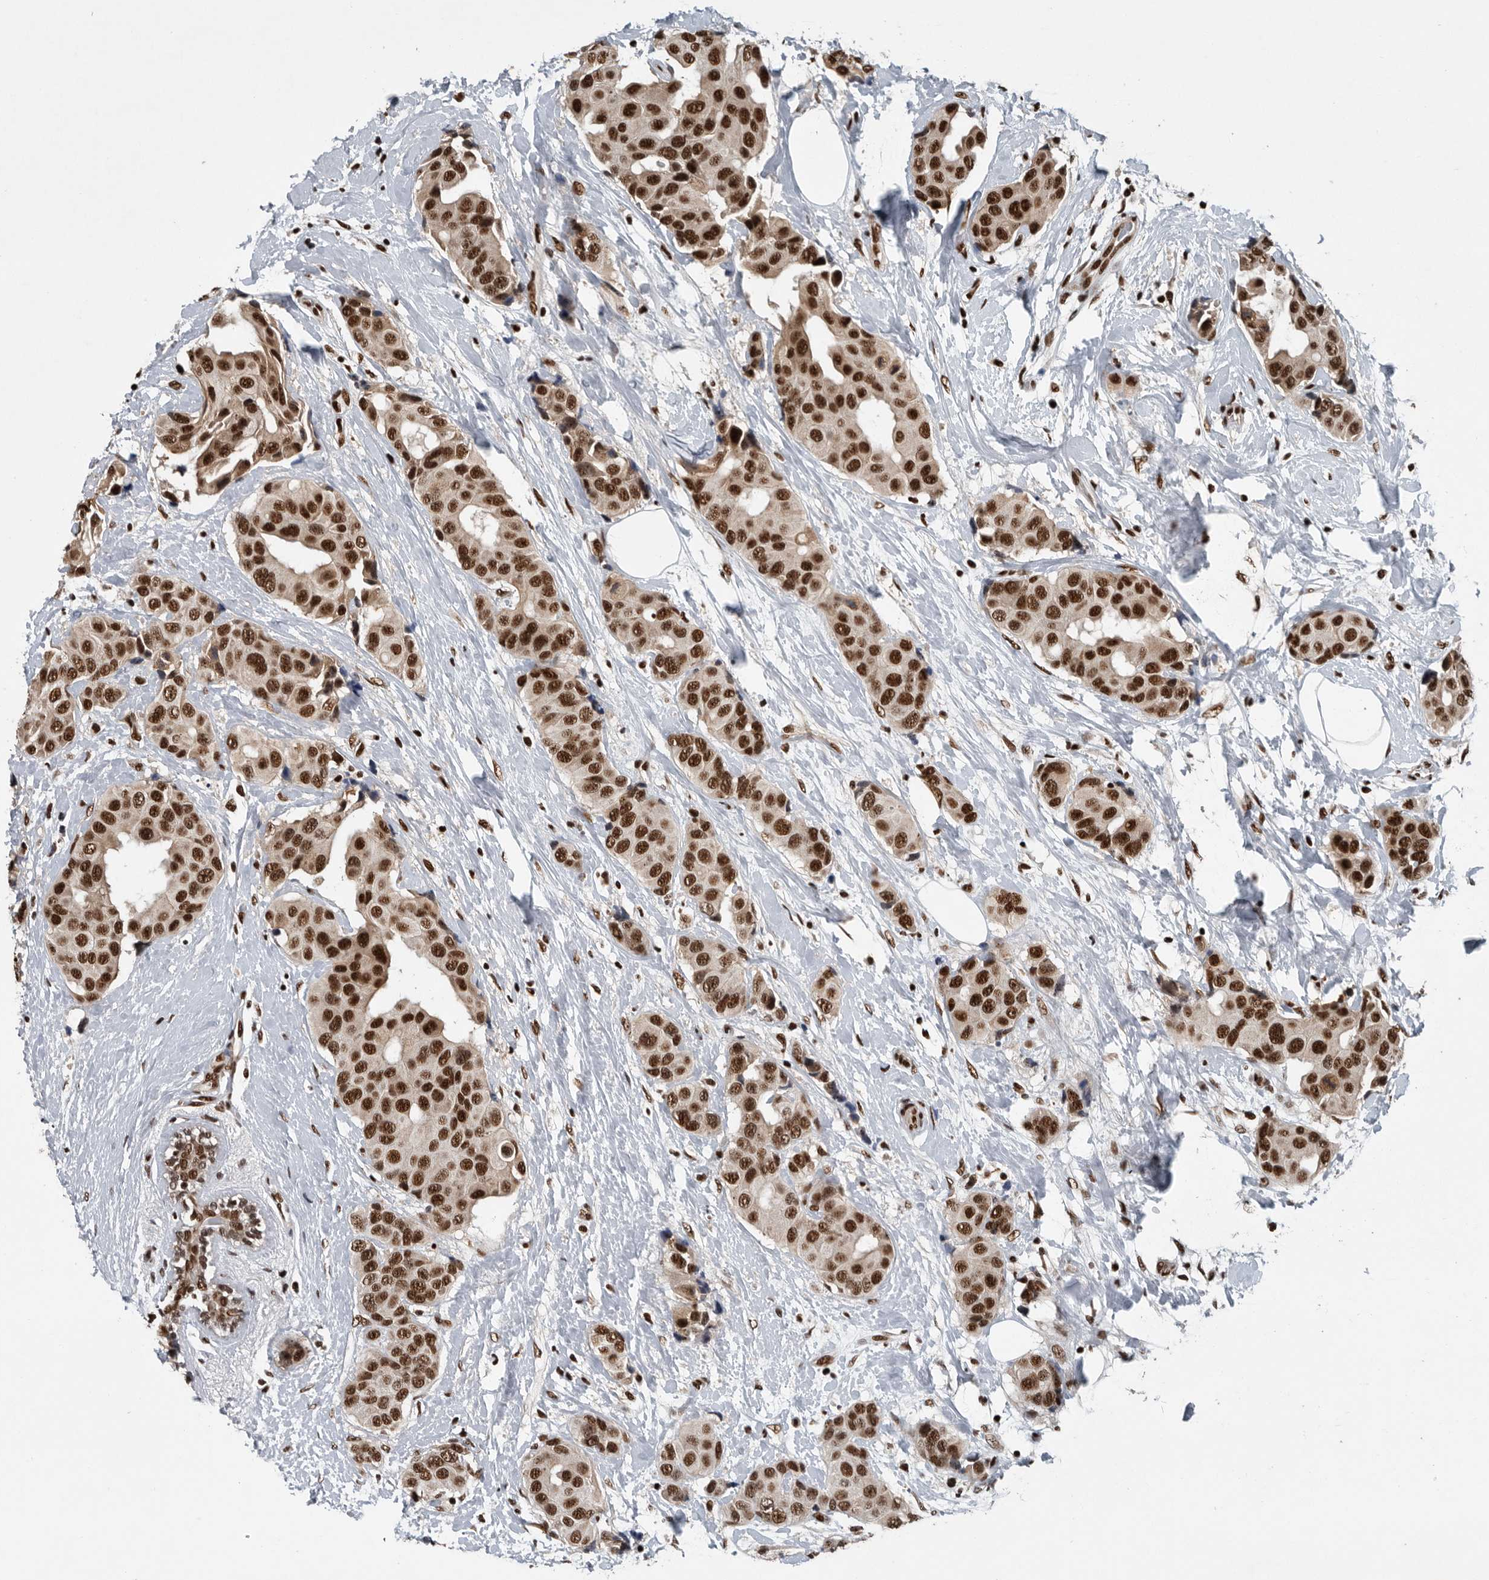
{"staining": {"intensity": "strong", "quantity": "25%-75%", "location": "nuclear"}, "tissue": "breast cancer", "cell_type": "Tumor cells", "image_type": "cancer", "snomed": [{"axis": "morphology", "description": "Normal tissue, NOS"}, {"axis": "morphology", "description": "Duct carcinoma"}, {"axis": "topography", "description": "Breast"}], "caption": "Breast invasive ductal carcinoma stained with a protein marker reveals strong staining in tumor cells.", "gene": "SENP7", "patient": {"sex": "female", "age": 39}}